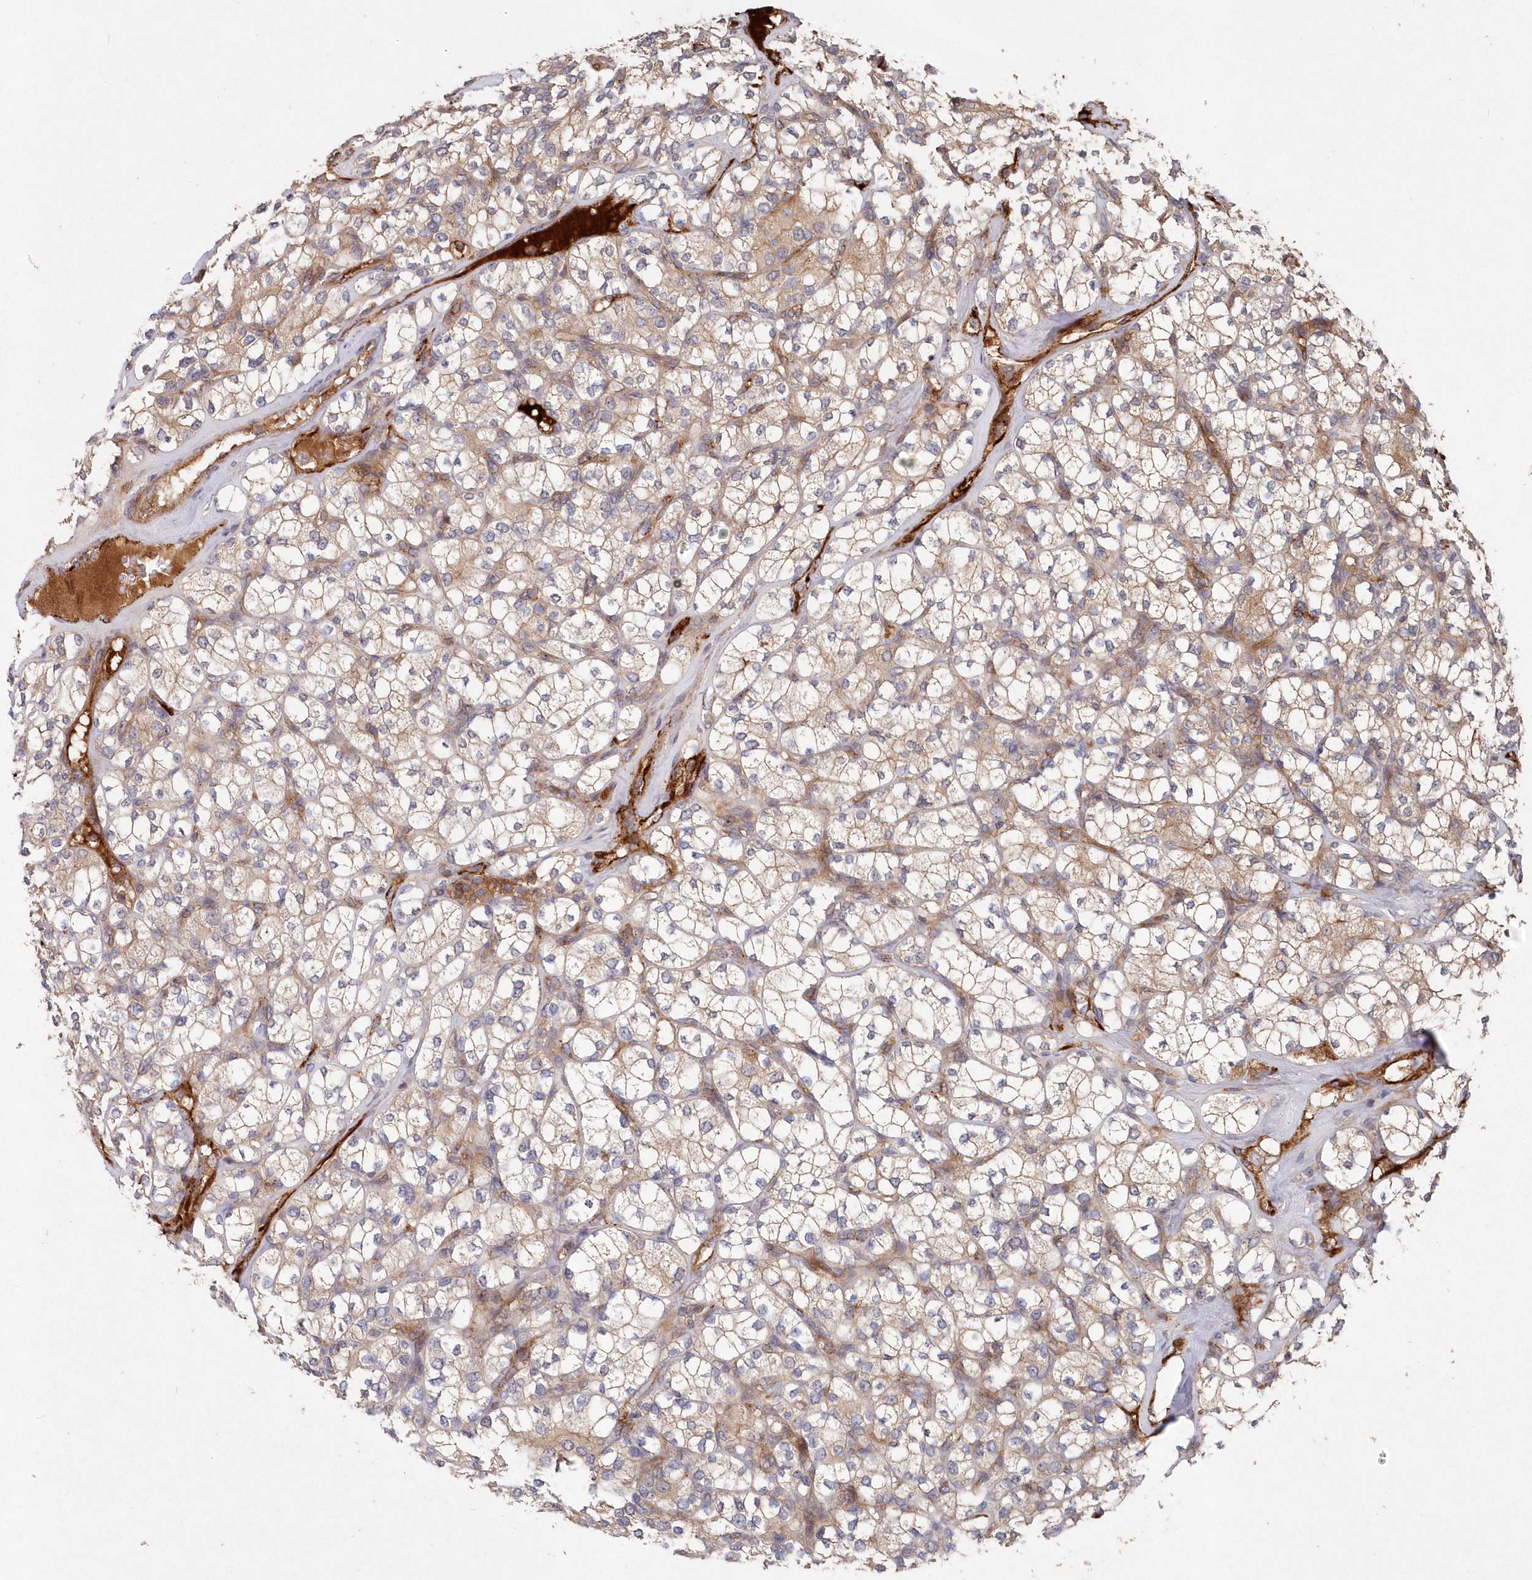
{"staining": {"intensity": "negative", "quantity": "none", "location": "none"}, "tissue": "renal cancer", "cell_type": "Tumor cells", "image_type": "cancer", "snomed": [{"axis": "morphology", "description": "Adenocarcinoma, NOS"}, {"axis": "topography", "description": "Kidney"}], "caption": "The immunohistochemistry (IHC) histopathology image has no significant staining in tumor cells of renal cancer (adenocarcinoma) tissue.", "gene": "ABHD14B", "patient": {"sex": "male", "age": 77}}